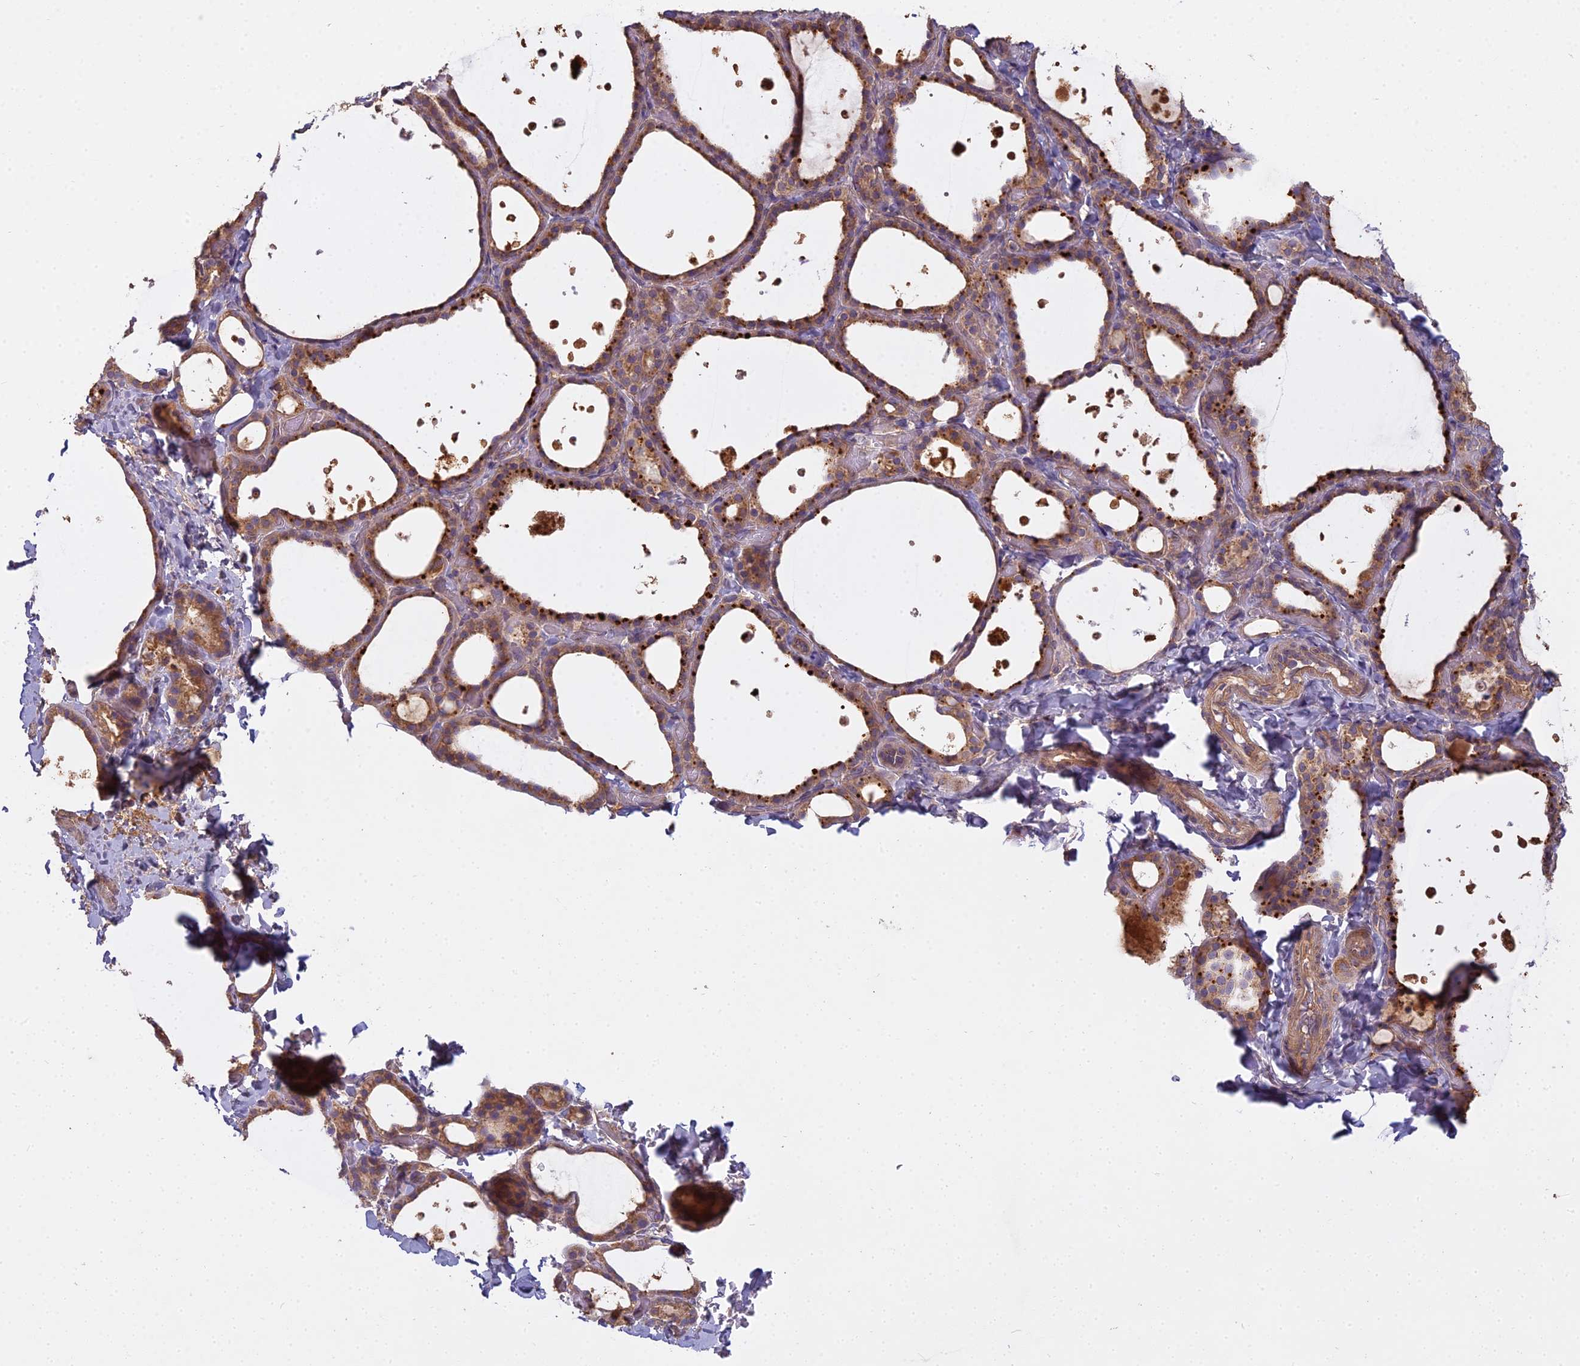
{"staining": {"intensity": "moderate", "quantity": ">75%", "location": "cytoplasmic/membranous"}, "tissue": "thyroid gland", "cell_type": "Glandular cells", "image_type": "normal", "snomed": [{"axis": "morphology", "description": "Normal tissue, NOS"}, {"axis": "topography", "description": "Thyroid gland"}], "caption": "Thyroid gland stained with immunohistochemistry (IHC) shows moderate cytoplasmic/membranous expression in approximately >75% of glandular cells. The protein is stained brown, and the nuclei are stained in blue (DAB IHC with brightfield microscopy, high magnification).", "gene": "CCDC167", "patient": {"sex": "female", "age": 44}}